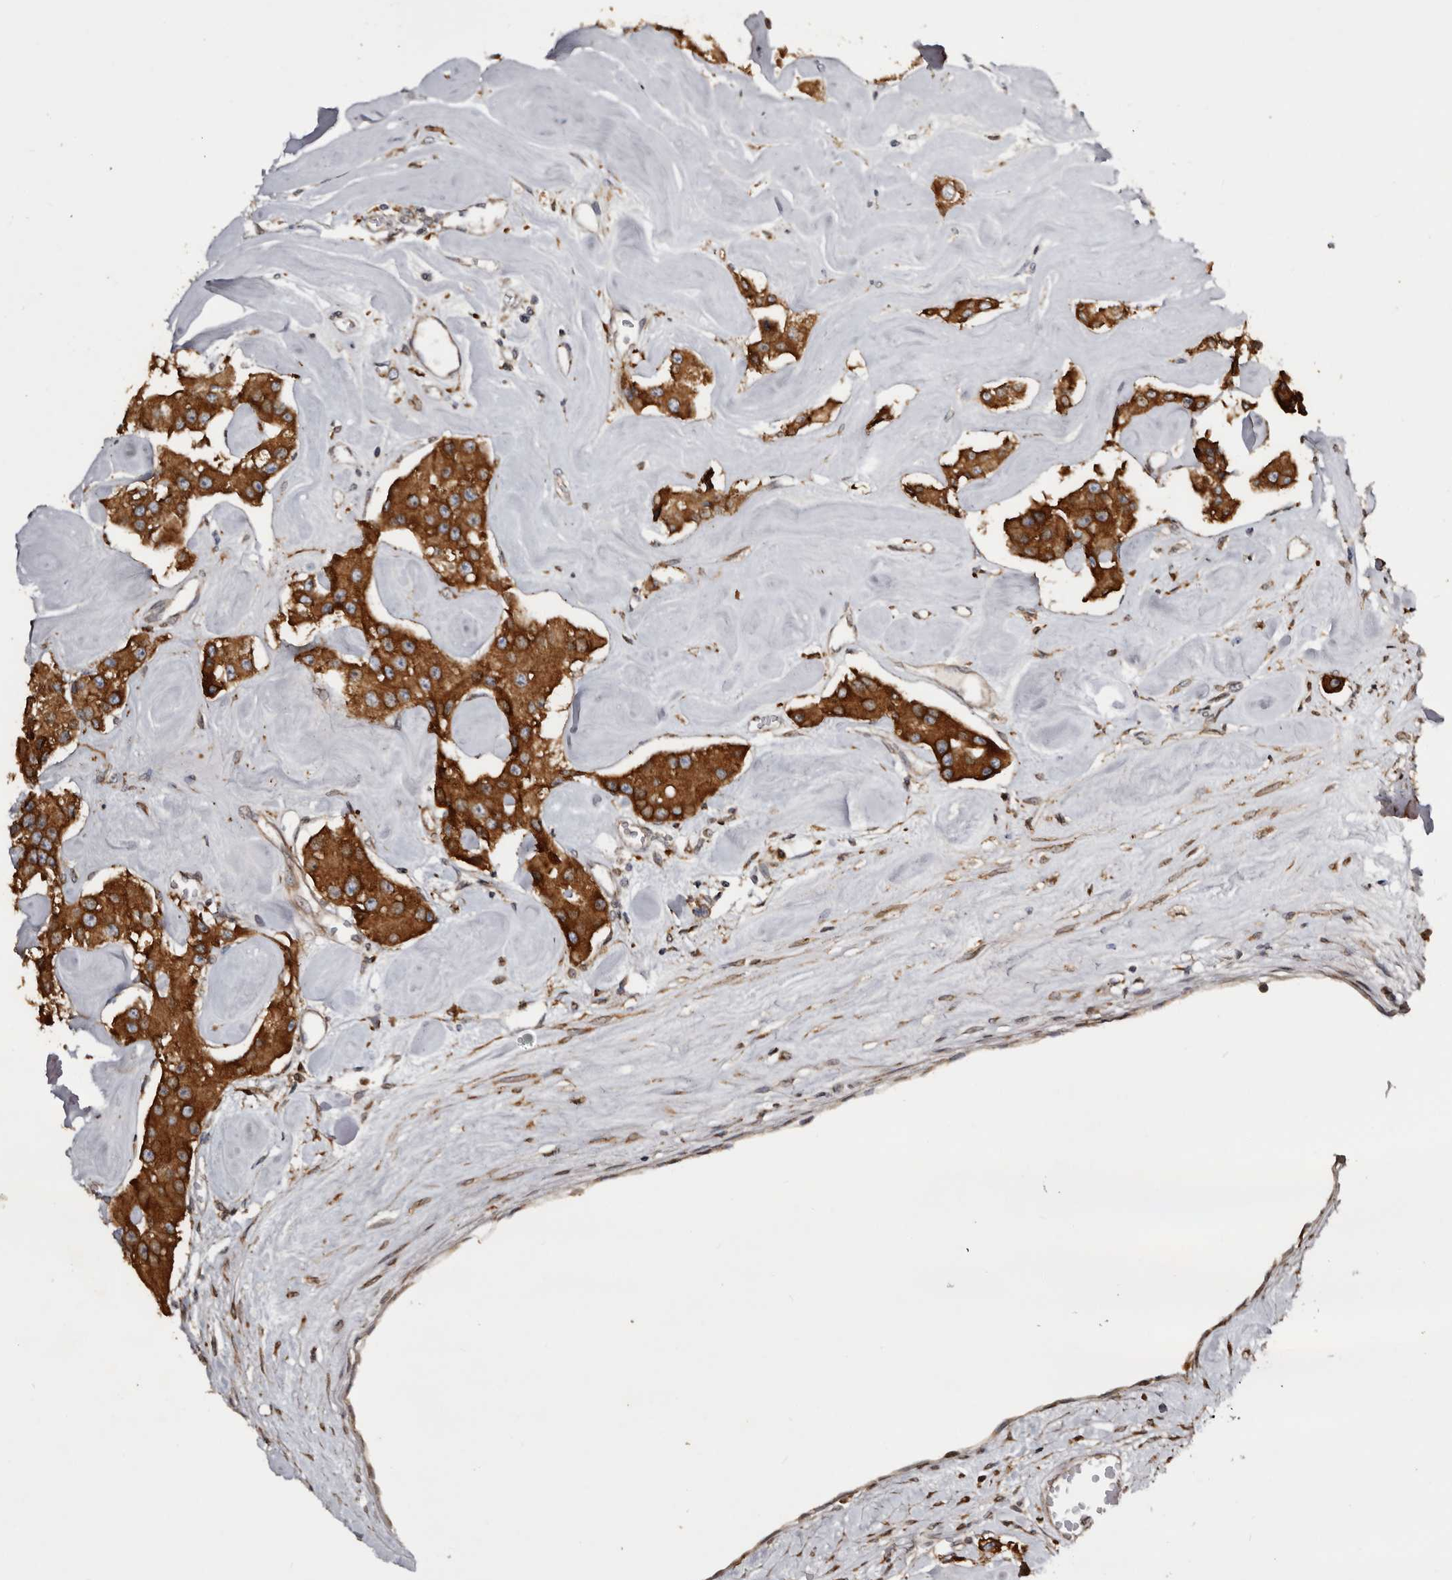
{"staining": {"intensity": "strong", "quantity": ">75%", "location": "cytoplasmic/membranous"}, "tissue": "carcinoid", "cell_type": "Tumor cells", "image_type": "cancer", "snomed": [{"axis": "morphology", "description": "Carcinoid, malignant, NOS"}, {"axis": "topography", "description": "Pancreas"}], "caption": "Immunohistochemistry (IHC) photomicrograph of human carcinoid (malignant) stained for a protein (brown), which shows high levels of strong cytoplasmic/membranous staining in approximately >75% of tumor cells.", "gene": "INKA2", "patient": {"sex": "male", "age": 41}}